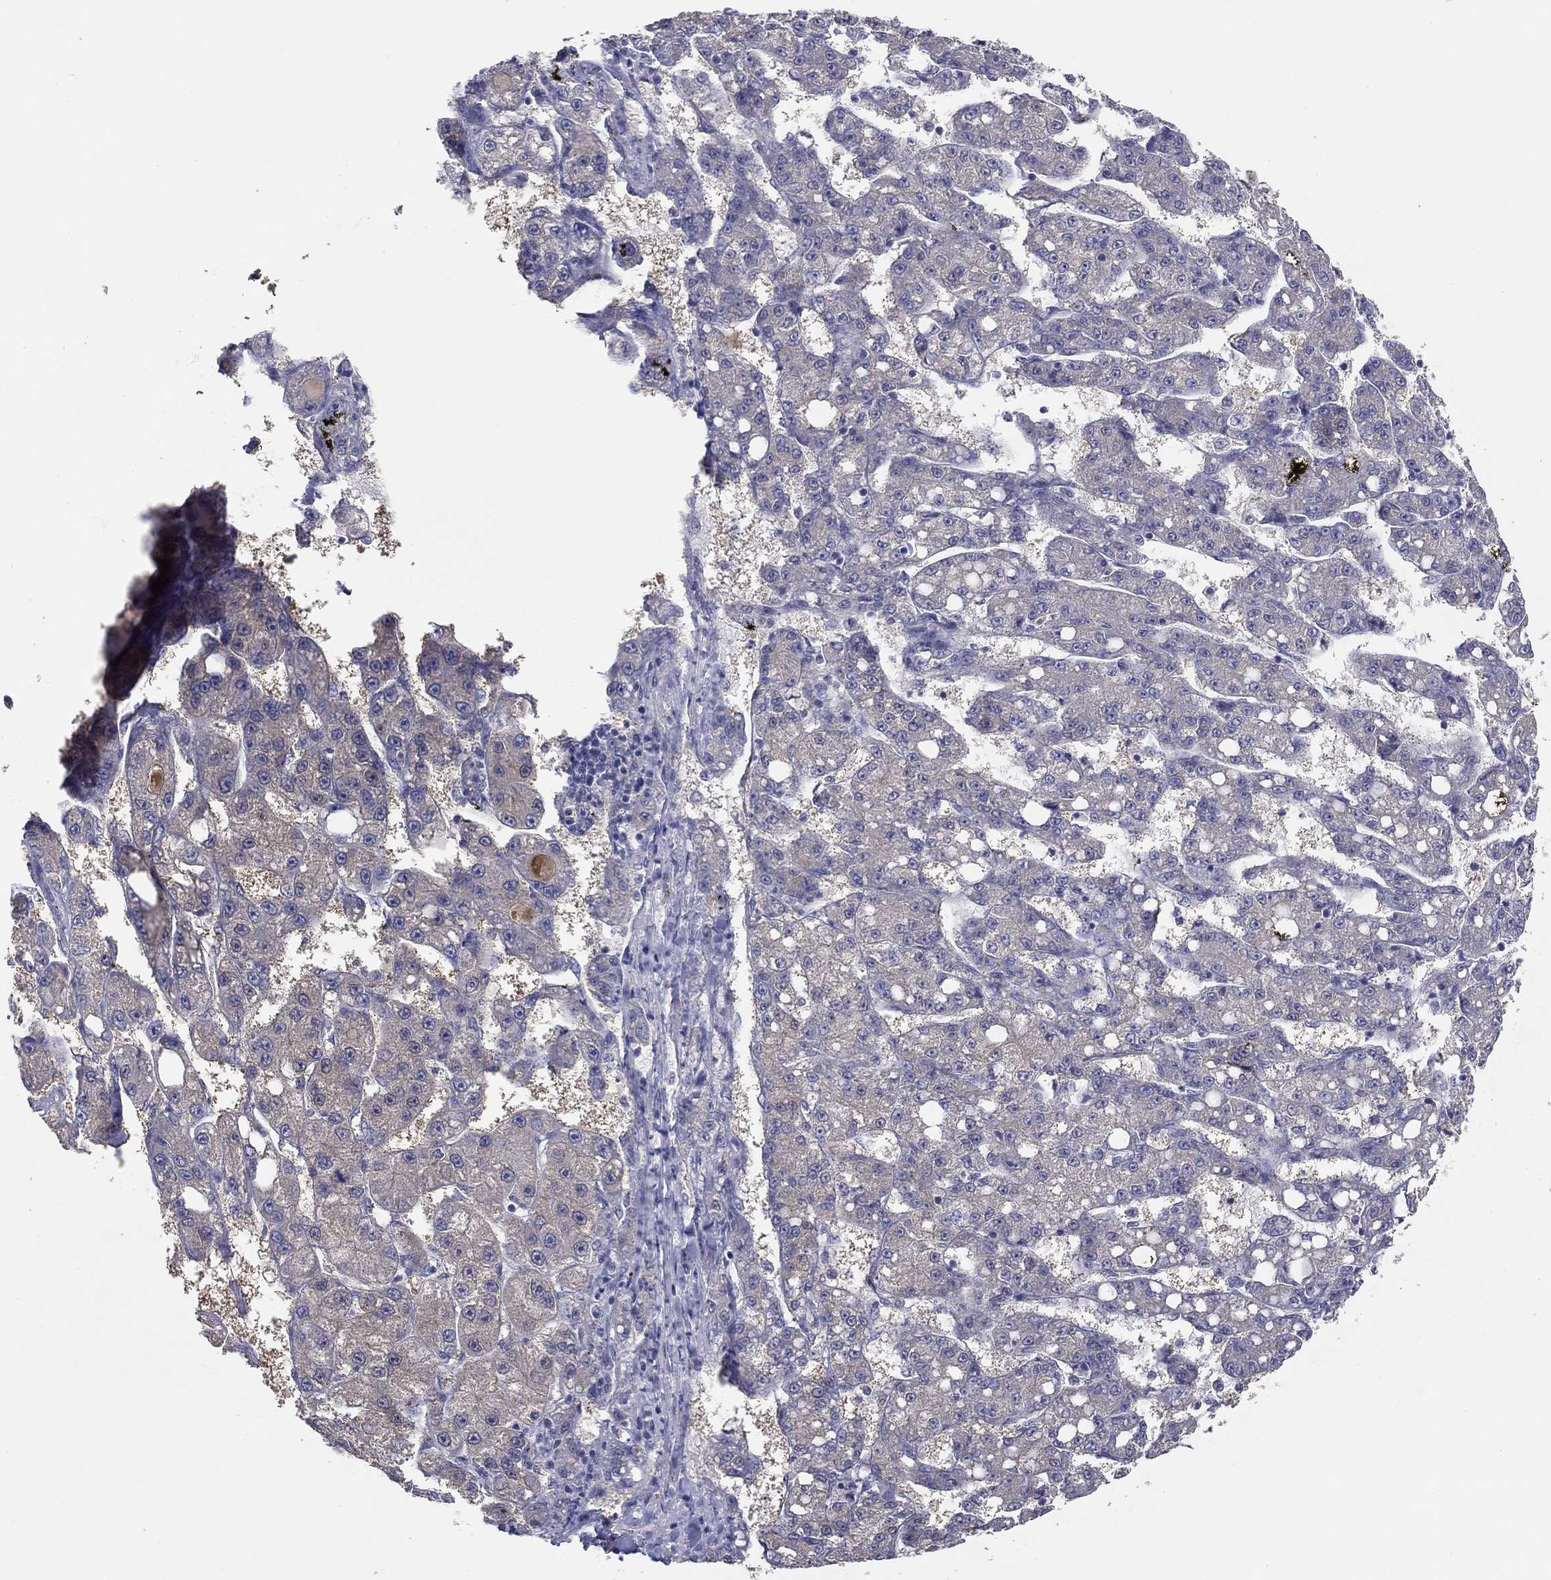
{"staining": {"intensity": "negative", "quantity": "none", "location": "none"}, "tissue": "liver cancer", "cell_type": "Tumor cells", "image_type": "cancer", "snomed": [{"axis": "morphology", "description": "Carcinoma, Hepatocellular, NOS"}, {"axis": "topography", "description": "Liver"}], "caption": "High magnification brightfield microscopy of hepatocellular carcinoma (liver) stained with DAB (3,3'-diaminobenzidine) (brown) and counterstained with hematoxylin (blue): tumor cells show no significant positivity.", "gene": "DOCK3", "patient": {"sex": "female", "age": 65}}